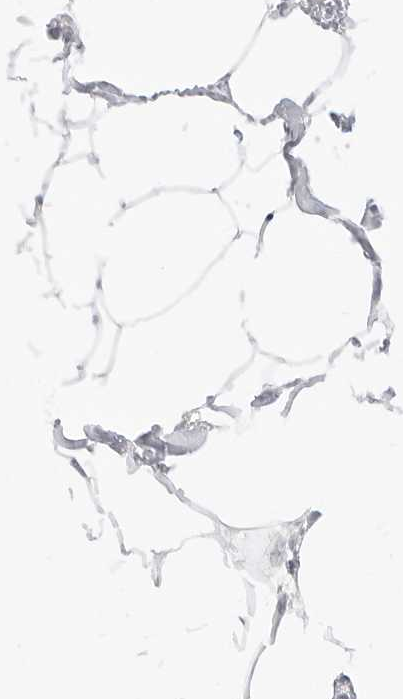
{"staining": {"intensity": "negative", "quantity": "none", "location": "none"}, "tissue": "adipose tissue", "cell_type": "Adipocytes", "image_type": "normal", "snomed": [{"axis": "morphology", "description": "Normal tissue, NOS"}, {"axis": "morphology", "description": "Adenocarcinoma, NOS"}, {"axis": "topography", "description": "Colon"}, {"axis": "topography", "description": "Peripheral nerve tissue"}], "caption": "This histopathology image is of unremarkable adipose tissue stained with IHC to label a protein in brown with the nuclei are counter-stained blue. There is no positivity in adipocytes. (Immunohistochemistry, brightfield microscopy, high magnification).", "gene": "HIPK3", "patient": {"sex": "male", "age": 14}}